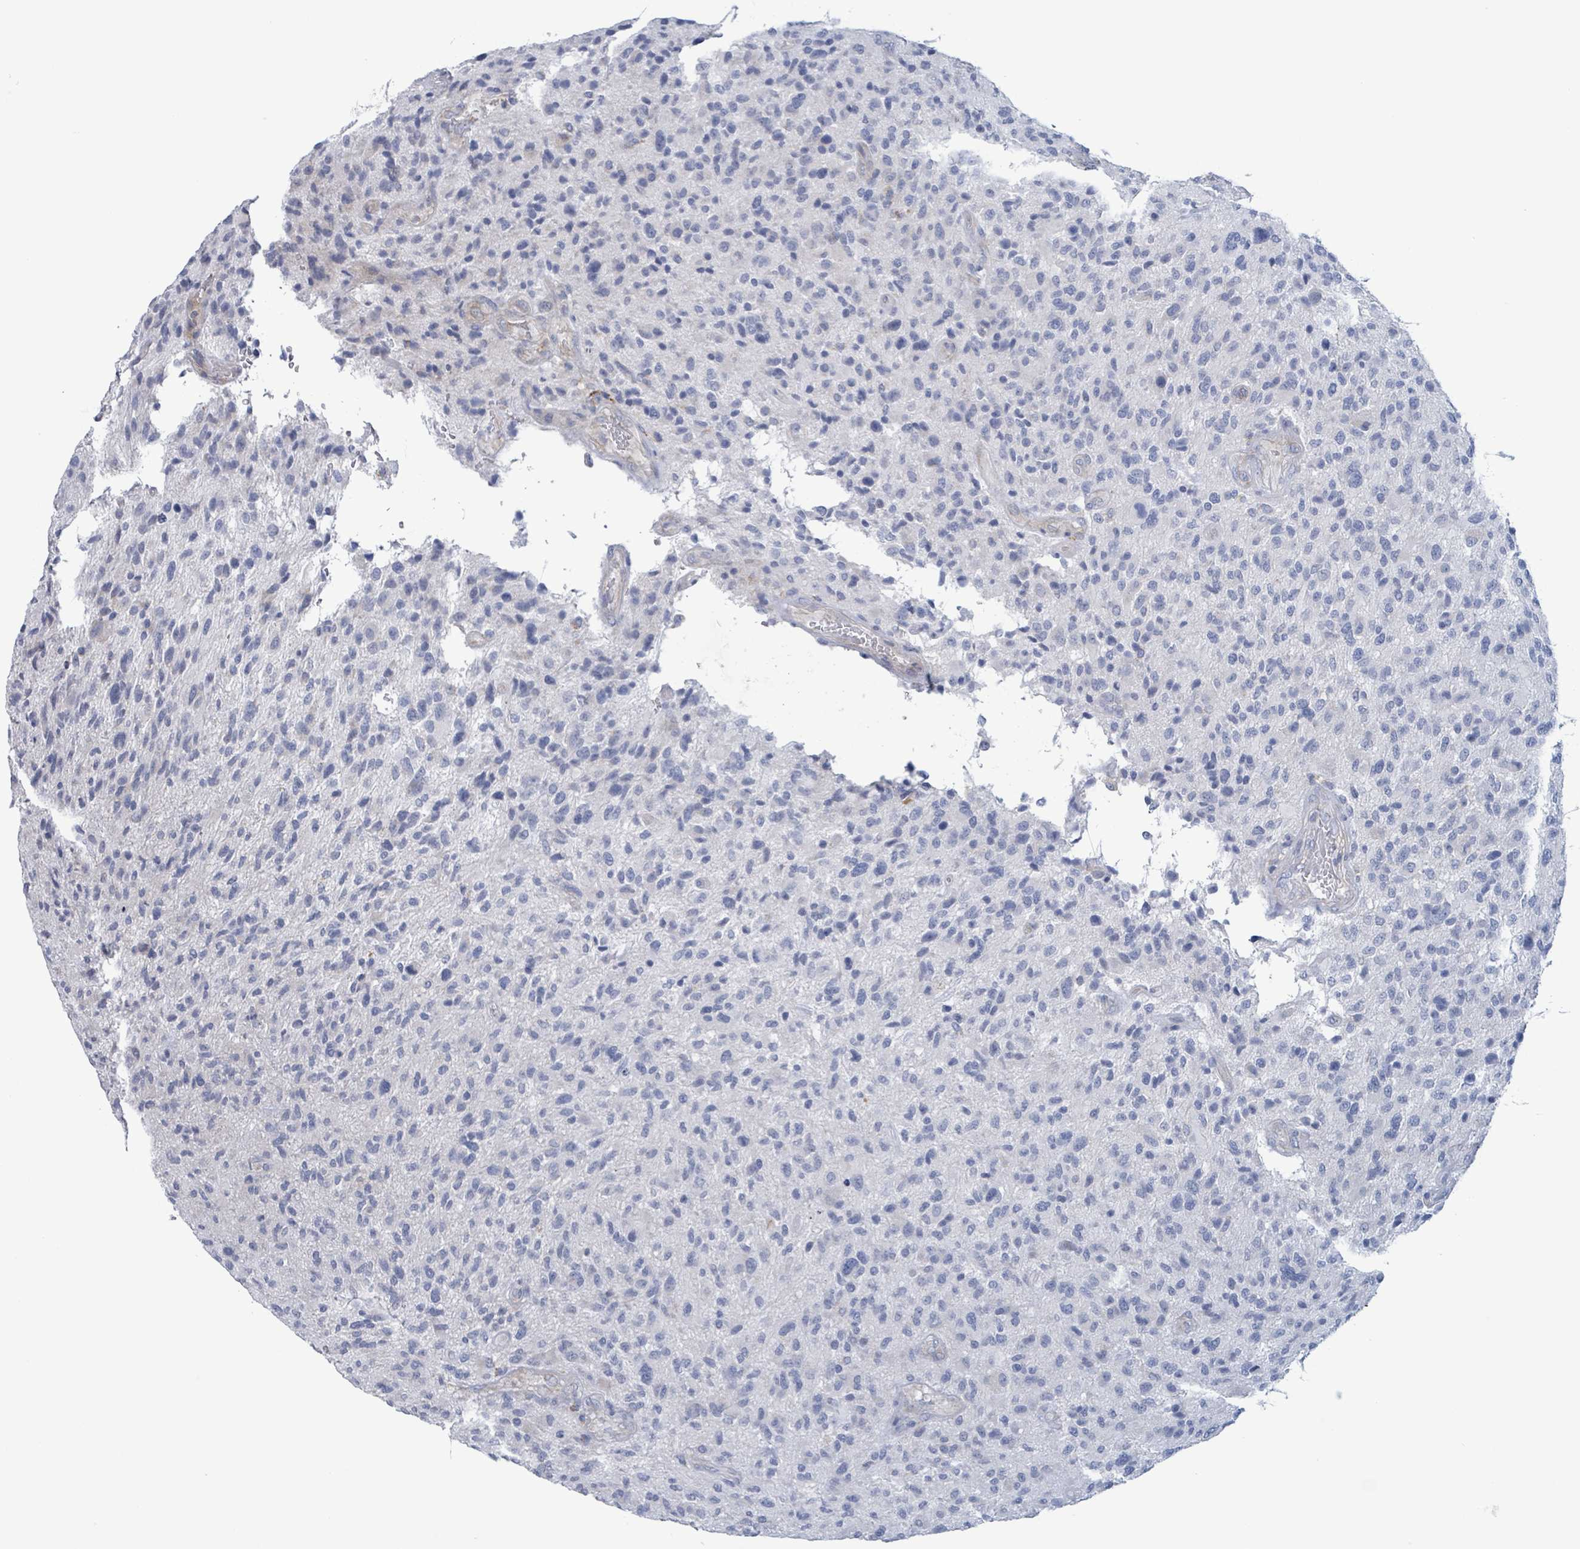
{"staining": {"intensity": "negative", "quantity": "none", "location": "none"}, "tissue": "glioma", "cell_type": "Tumor cells", "image_type": "cancer", "snomed": [{"axis": "morphology", "description": "Glioma, malignant, High grade"}, {"axis": "topography", "description": "Brain"}], "caption": "The immunohistochemistry (IHC) photomicrograph has no significant staining in tumor cells of glioma tissue. (DAB immunohistochemistry (IHC), high magnification).", "gene": "PKLR", "patient": {"sex": "male", "age": 47}}